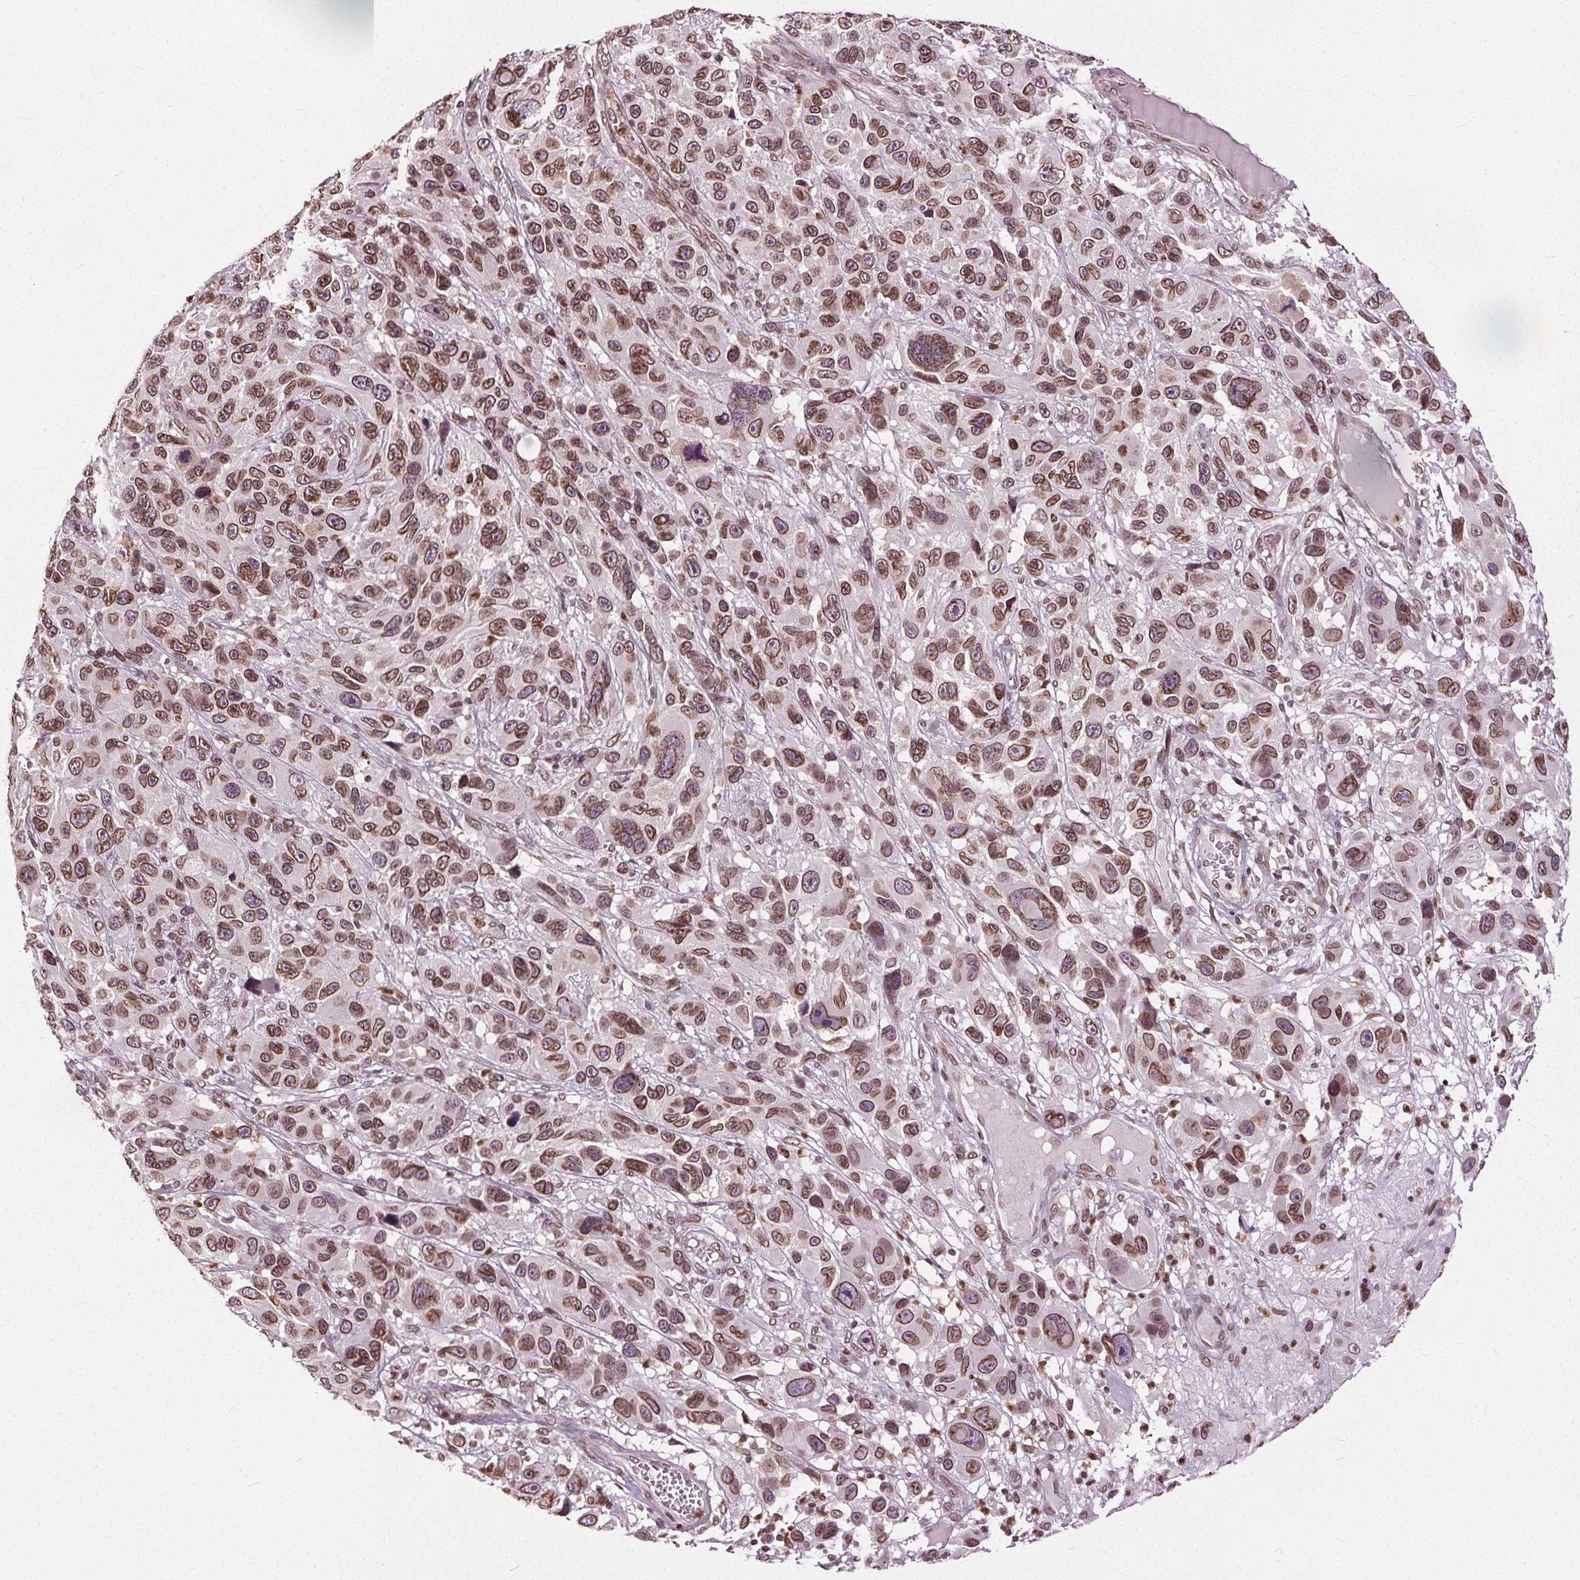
{"staining": {"intensity": "moderate", "quantity": ">75%", "location": "cytoplasmic/membranous,nuclear"}, "tissue": "melanoma", "cell_type": "Tumor cells", "image_type": "cancer", "snomed": [{"axis": "morphology", "description": "Malignant melanoma, NOS"}, {"axis": "topography", "description": "Skin"}], "caption": "Human malignant melanoma stained with a brown dye reveals moderate cytoplasmic/membranous and nuclear positive staining in approximately >75% of tumor cells.", "gene": "TTC39C", "patient": {"sex": "male", "age": 53}}